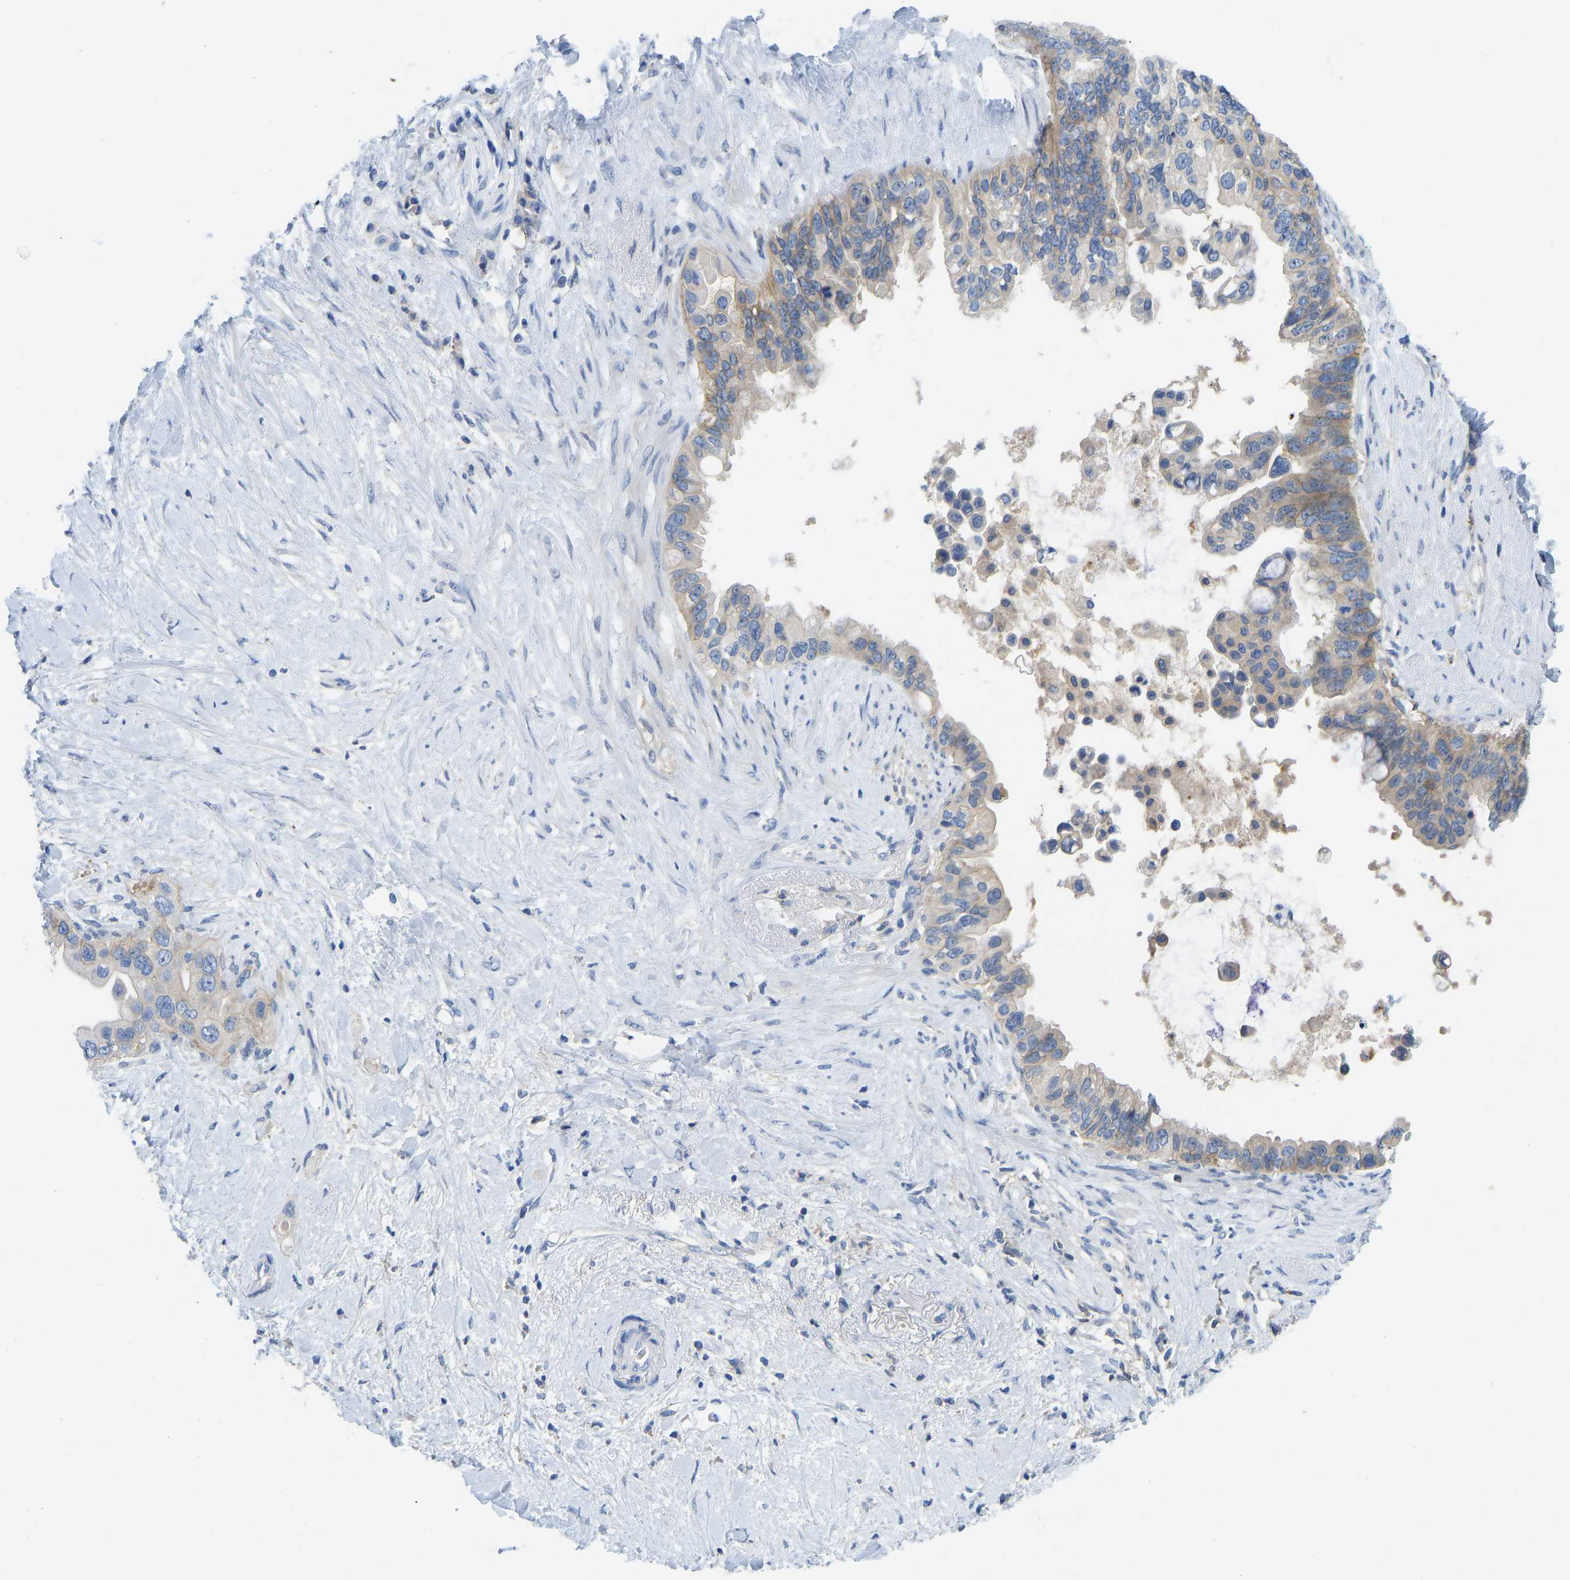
{"staining": {"intensity": "moderate", "quantity": "25%-75%", "location": "cytoplasmic/membranous"}, "tissue": "pancreatic cancer", "cell_type": "Tumor cells", "image_type": "cancer", "snomed": [{"axis": "morphology", "description": "Adenocarcinoma, NOS"}, {"axis": "topography", "description": "Pancreas"}], "caption": "Protein analysis of adenocarcinoma (pancreatic) tissue demonstrates moderate cytoplasmic/membranous positivity in approximately 25%-75% of tumor cells.", "gene": "NDRG3", "patient": {"sex": "female", "age": 56}}